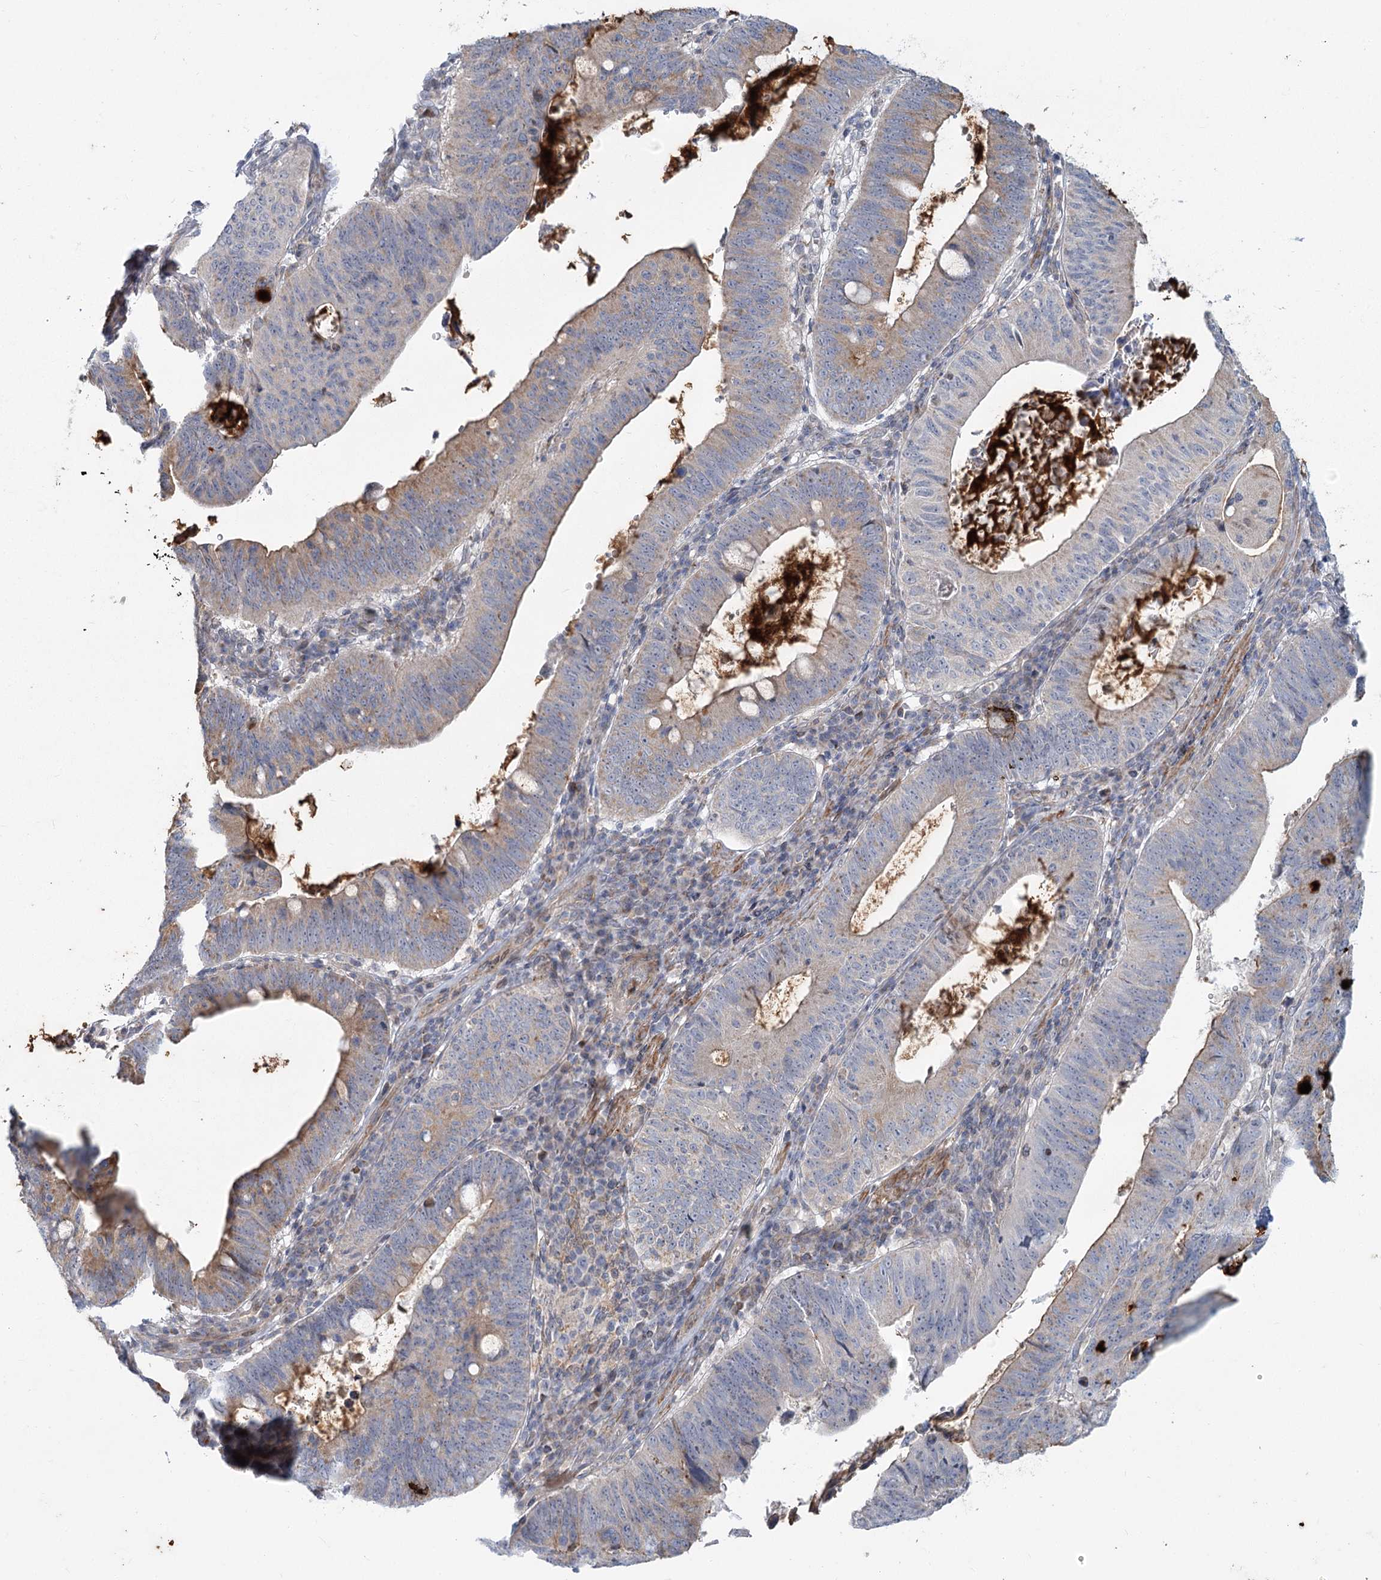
{"staining": {"intensity": "weak", "quantity": "25%-75%", "location": "cytoplasmic/membranous"}, "tissue": "stomach cancer", "cell_type": "Tumor cells", "image_type": "cancer", "snomed": [{"axis": "morphology", "description": "Adenocarcinoma, NOS"}, {"axis": "topography", "description": "Stomach"}], "caption": "Stomach cancer tissue exhibits weak cytoplasmic/membranous positivity in approximately 25%-75% of tumor cells, visualized by immunohistochemistry.", "gene": "MTG1", "patient": {"sex": "male", "age": 59}}